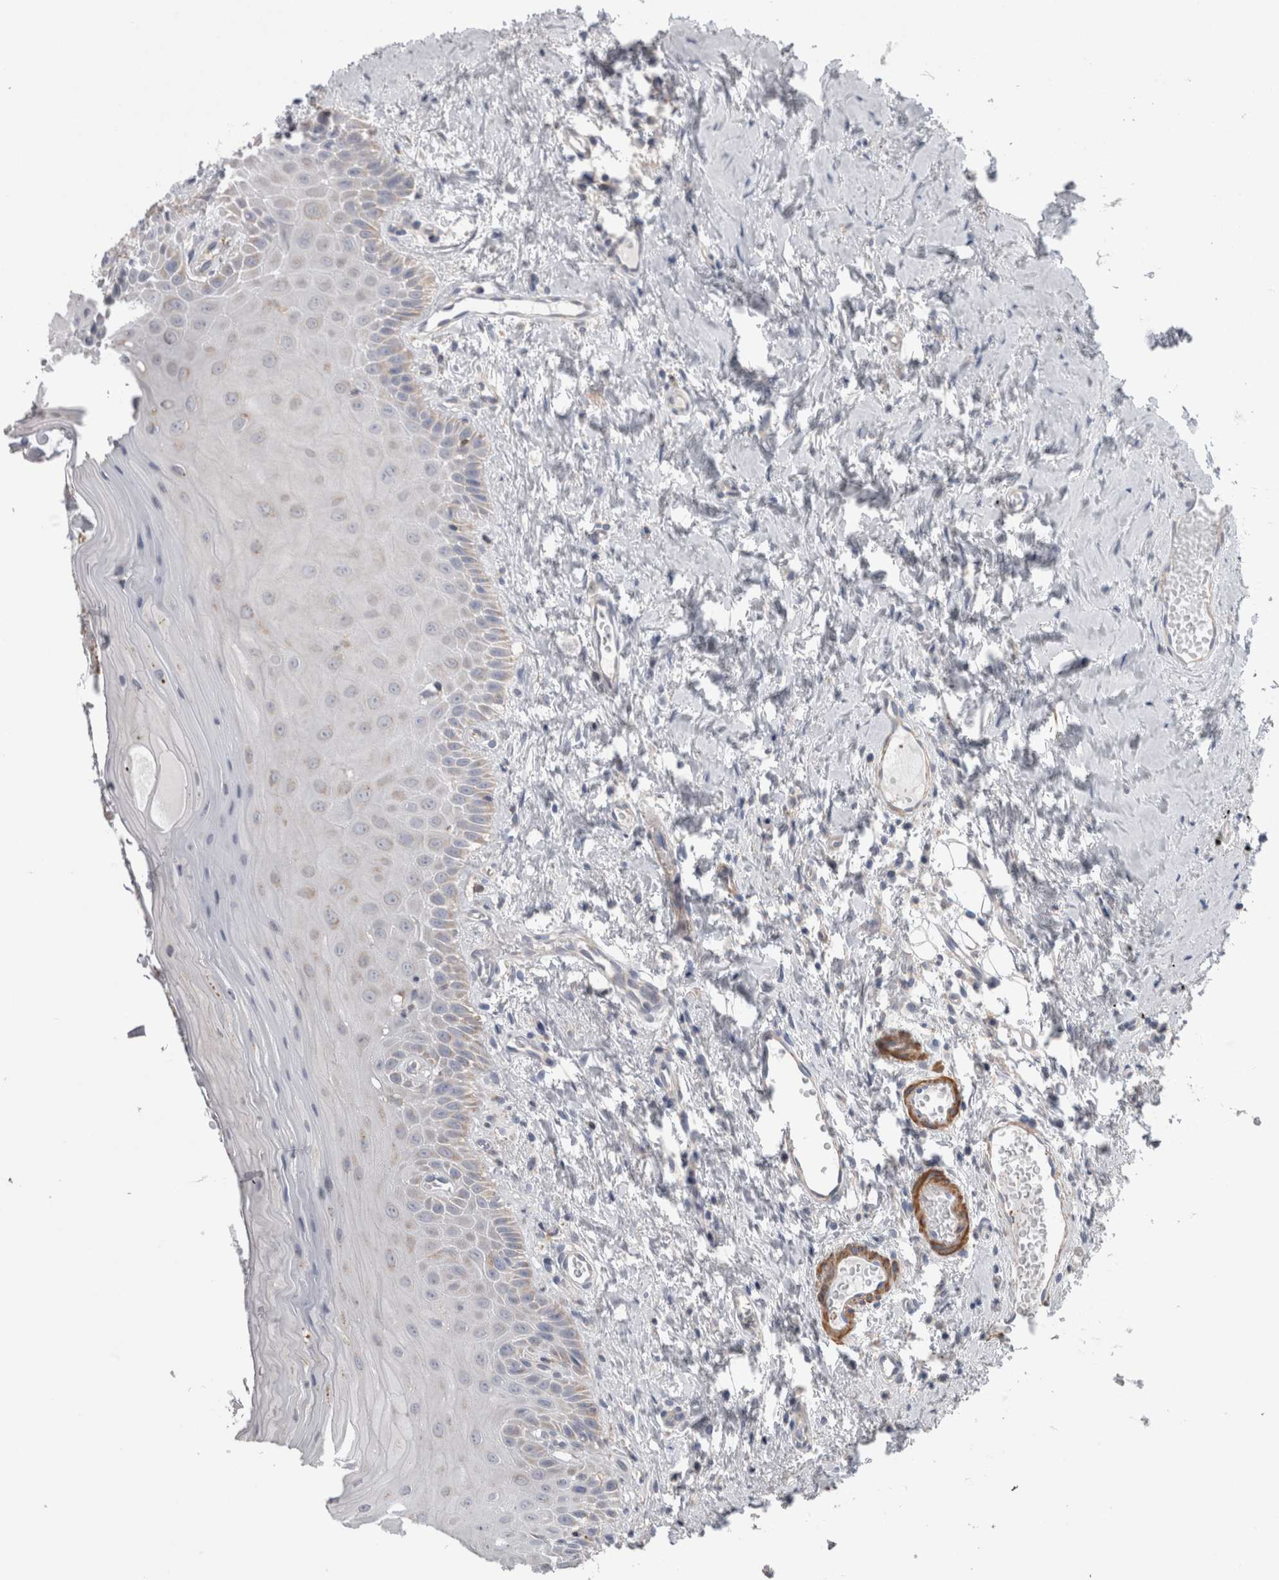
{"staining": {"intensity": "negative", "quantity": "none", "location": "none"}, "tissue": "oral mucosa", "cell_type": "Squamous epithelial cells", "image_type": "normal", "snomed": [{"axis": "morphology", "description": "Normal tissue, NOS"}, {"axis": "topography", "description": "Oral tissue"}], "caption": "Protein analysis of normal oral mucosa demonstrates no significant positivity in squamous epithelial cells.", "gene": "GDAP1", "patient": {"sex": "male", "age": 66}}